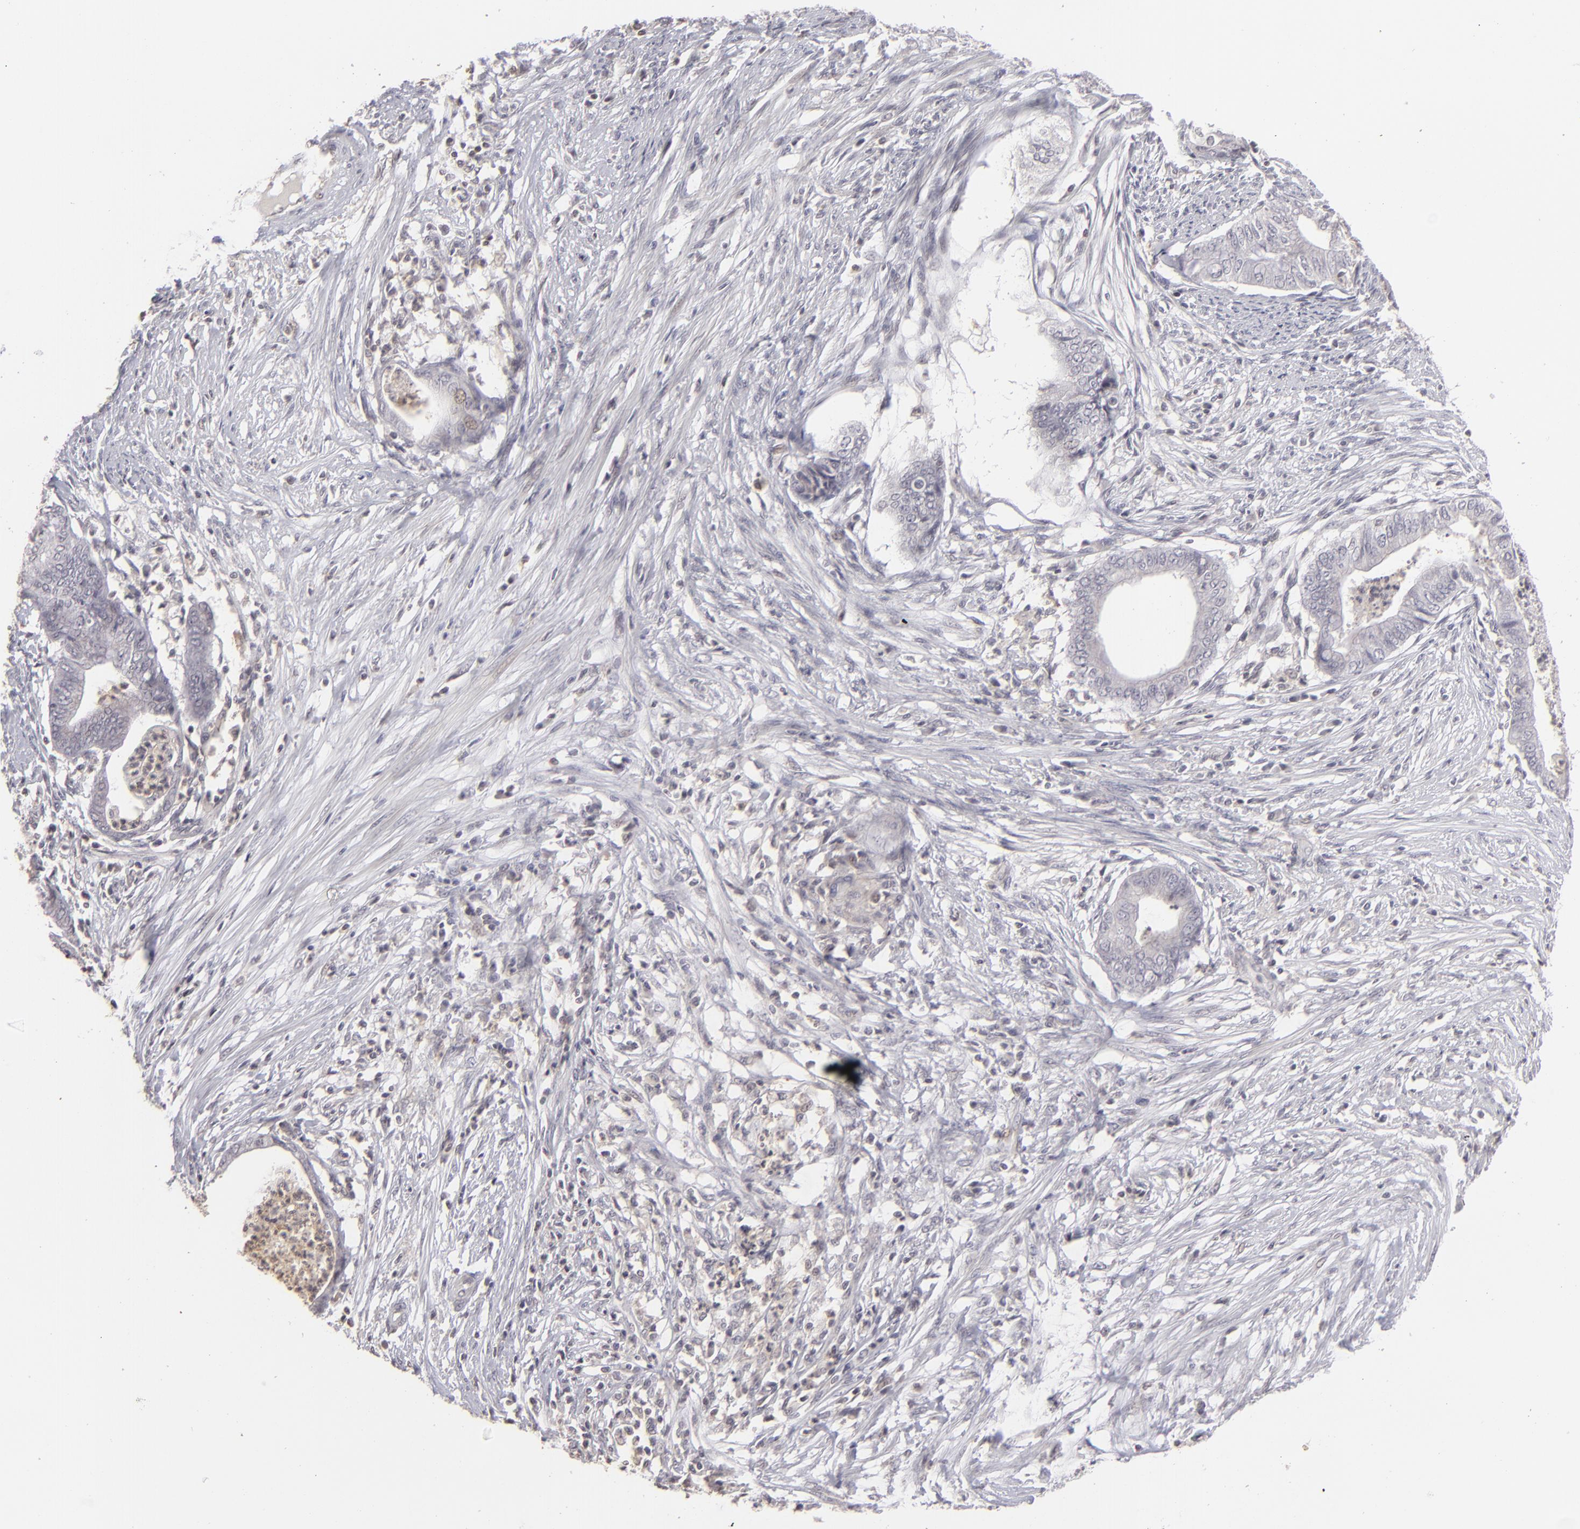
{"staining": {"intensity": "negative", "quantity": "none", "location": "none"}, "tissue": "endometrial cancer", "cell_type": "Tumor cells", "image_type": "cancer", "snomed": [{"axis": "morphology", "description": "Necrosis, NOS"}, {"axis": "morphology", "description": "Adenocarcinoma, NOS"}, {"axis": "topography", "description": "Endometrium"}], "caption": "Endometrial cancer stained for a protein using IHC shows no positivity tumor cells.", "gene": "CLDN2", "patient": {"sex": "female", "age": 79}}